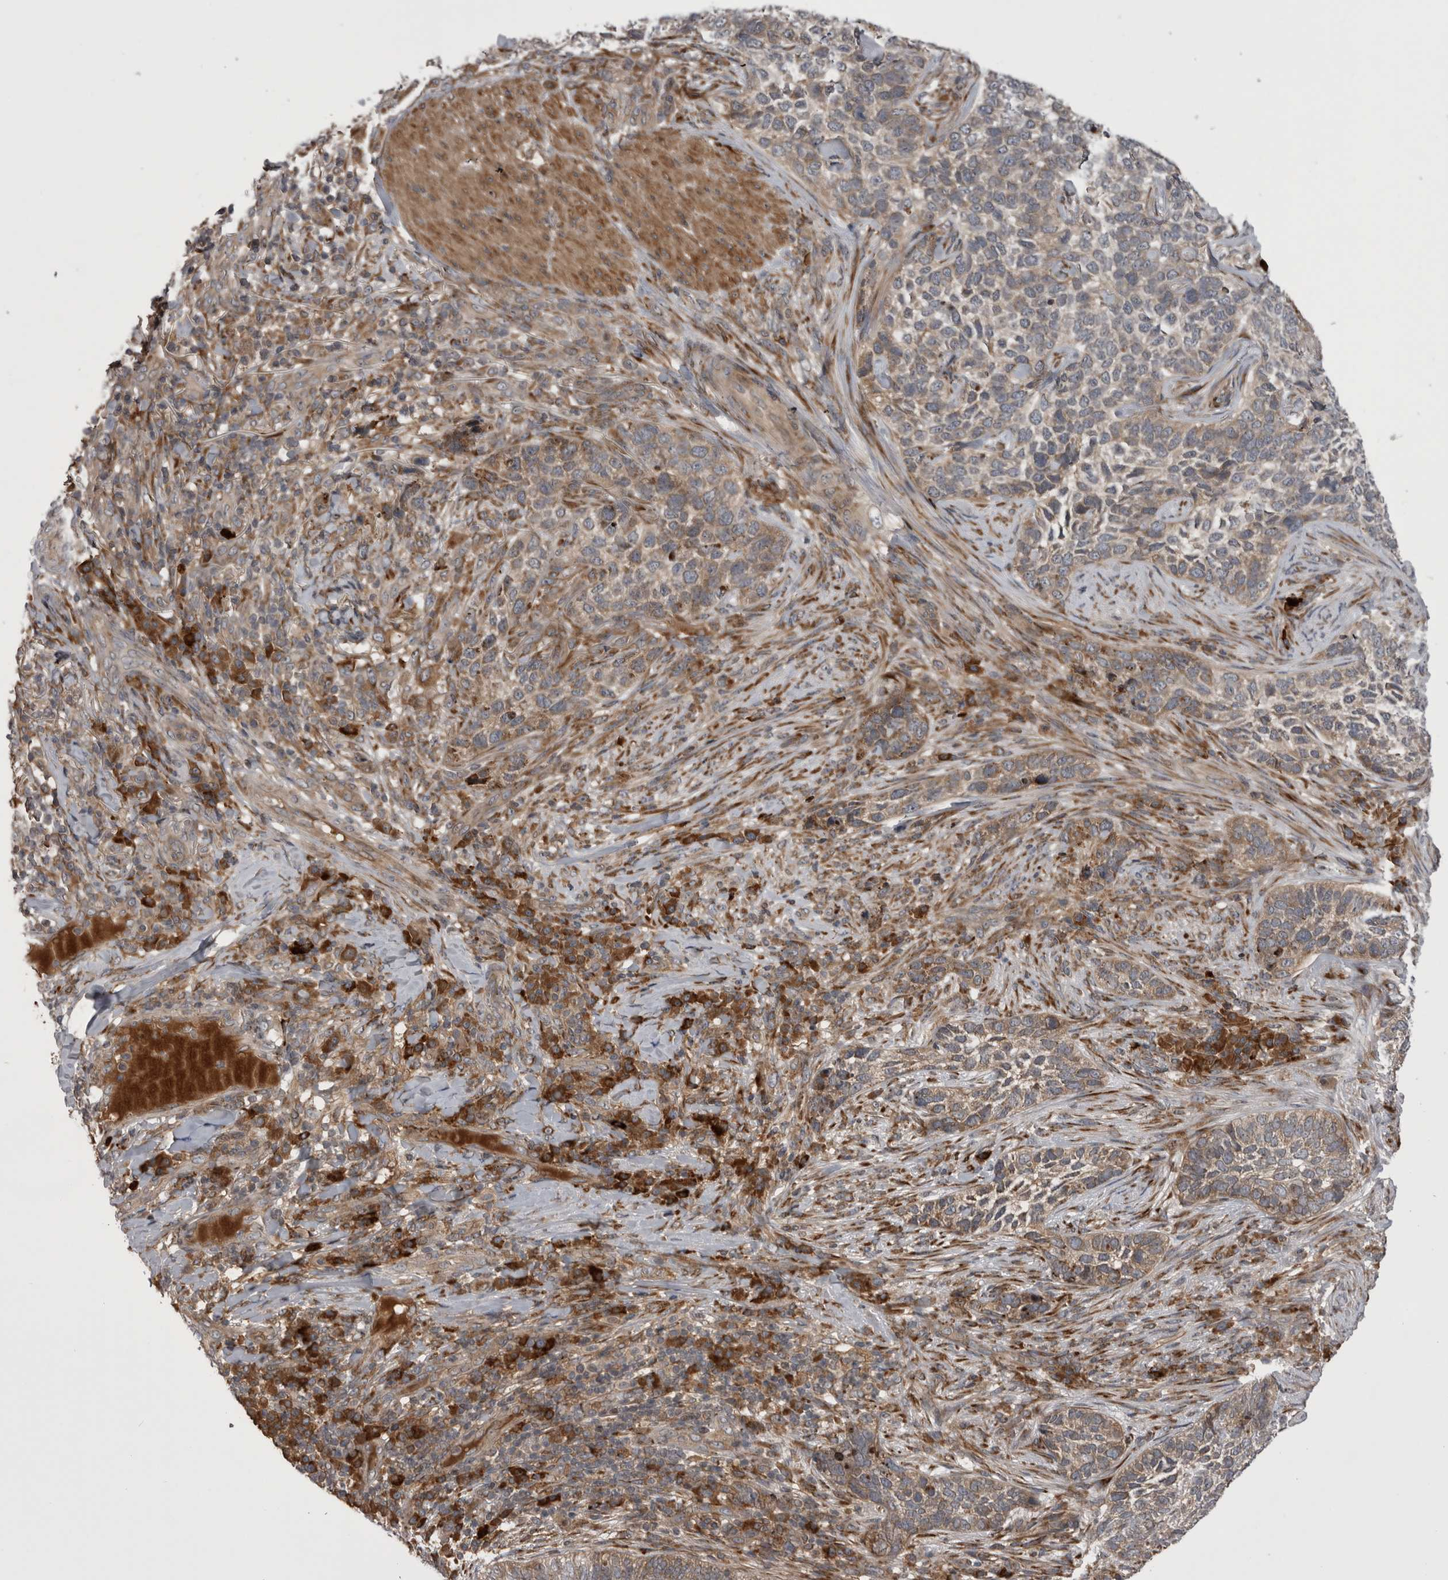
{"staining": {"intensity": "weak", "quantity": "<25%", "location": "cytoplasmic/membranous"}, "tissue": "skin cancer", "cell_type": "Tumor cells", "image_type": "cancer", "snomed": [{"axis": "morphology", "description": "Basal cell carcinoma"}, {"axis": "topography", "description": "Skin"}], "caption": "Immunohistochemical staining of basal cell carcinoma (skin) exhibits no significant staining in tumor cells.", "gene": "RAB3GAP2", "patient": {"sex": "female", "age": 64}}